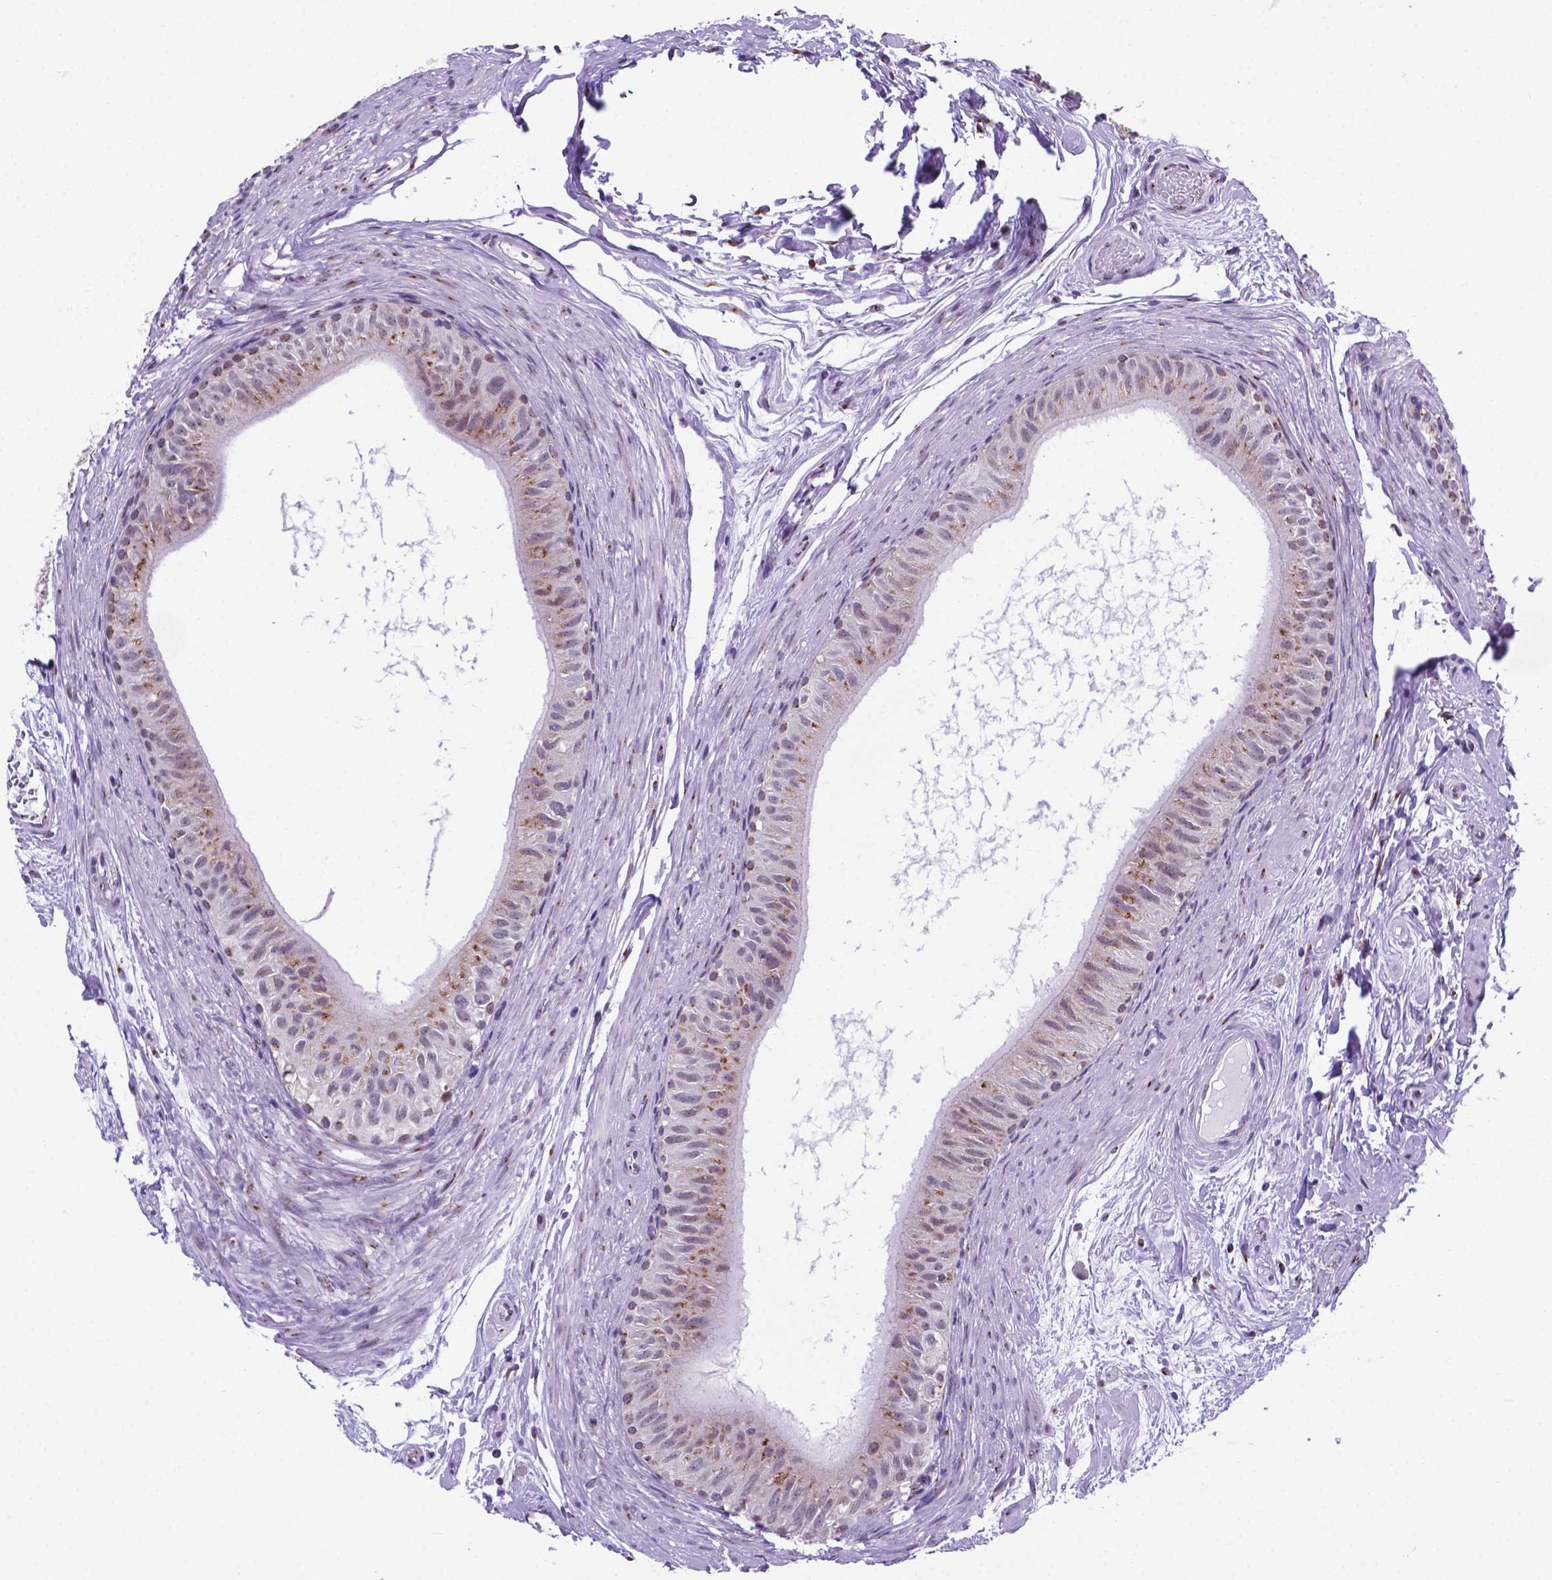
{"staining": {"intensity": "moderate", "quantity": "25%-75%", "location": "cytoplasmic/membranous"}, "tissue": "epididymis", "cell_type": "Glandular cells", "image_type": "normal", "snomed": [{"axis": "morphology", "description": "Normal tissue, NOS"}, {"axis": "topography", "description": "Epididymis"}], "caption": "Unremarkable epididymis demonstrates moderate cytoplasmic/membranous staining in approximately 25%-75% of glandular cells (brown staining indicates protein expression, while blue staining denotes nuclei)..", "gene": "MRPL10", "patient": {"sex": "male", "age": 36}}